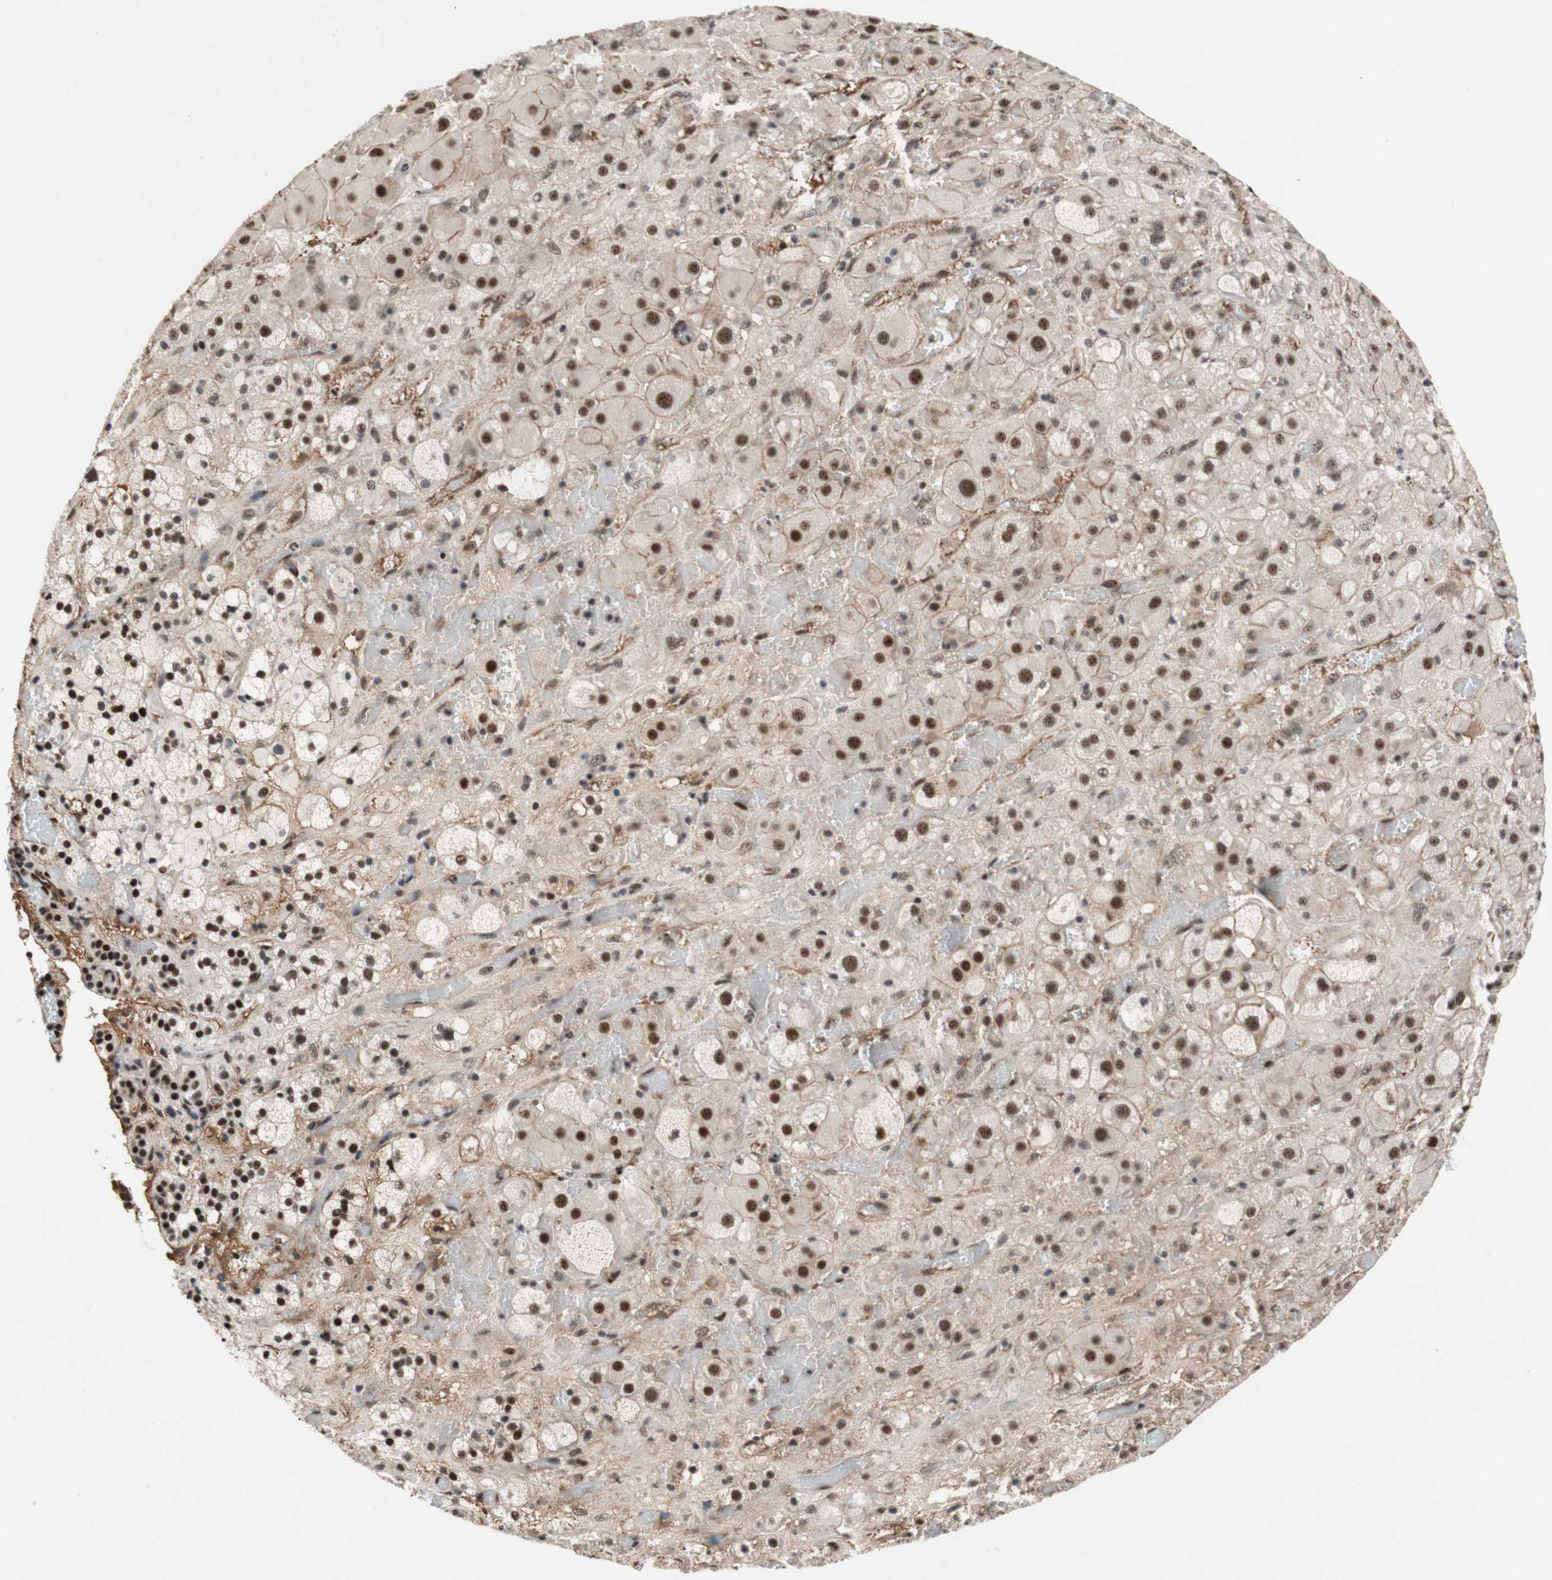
{"staining": {"intensity": "strong", "quantity": ">75%", "location": "nuclear"}, "tissue": "adrenal gland", "cell_type": "Glandular cells", "image_type": "normal", "snomed": [{"axis": "morphology", "description": "Normal tissue, NOS"}, {"axis": "topography", "description": "Adrenal gland"}], "caption": "IHC of unremarkable human adrenal gland reveals high levels of strong nuclear expression in about >75% of glandular cells.", "gene": "TLE1", "patient": {"sex": "female", "age": 47}}